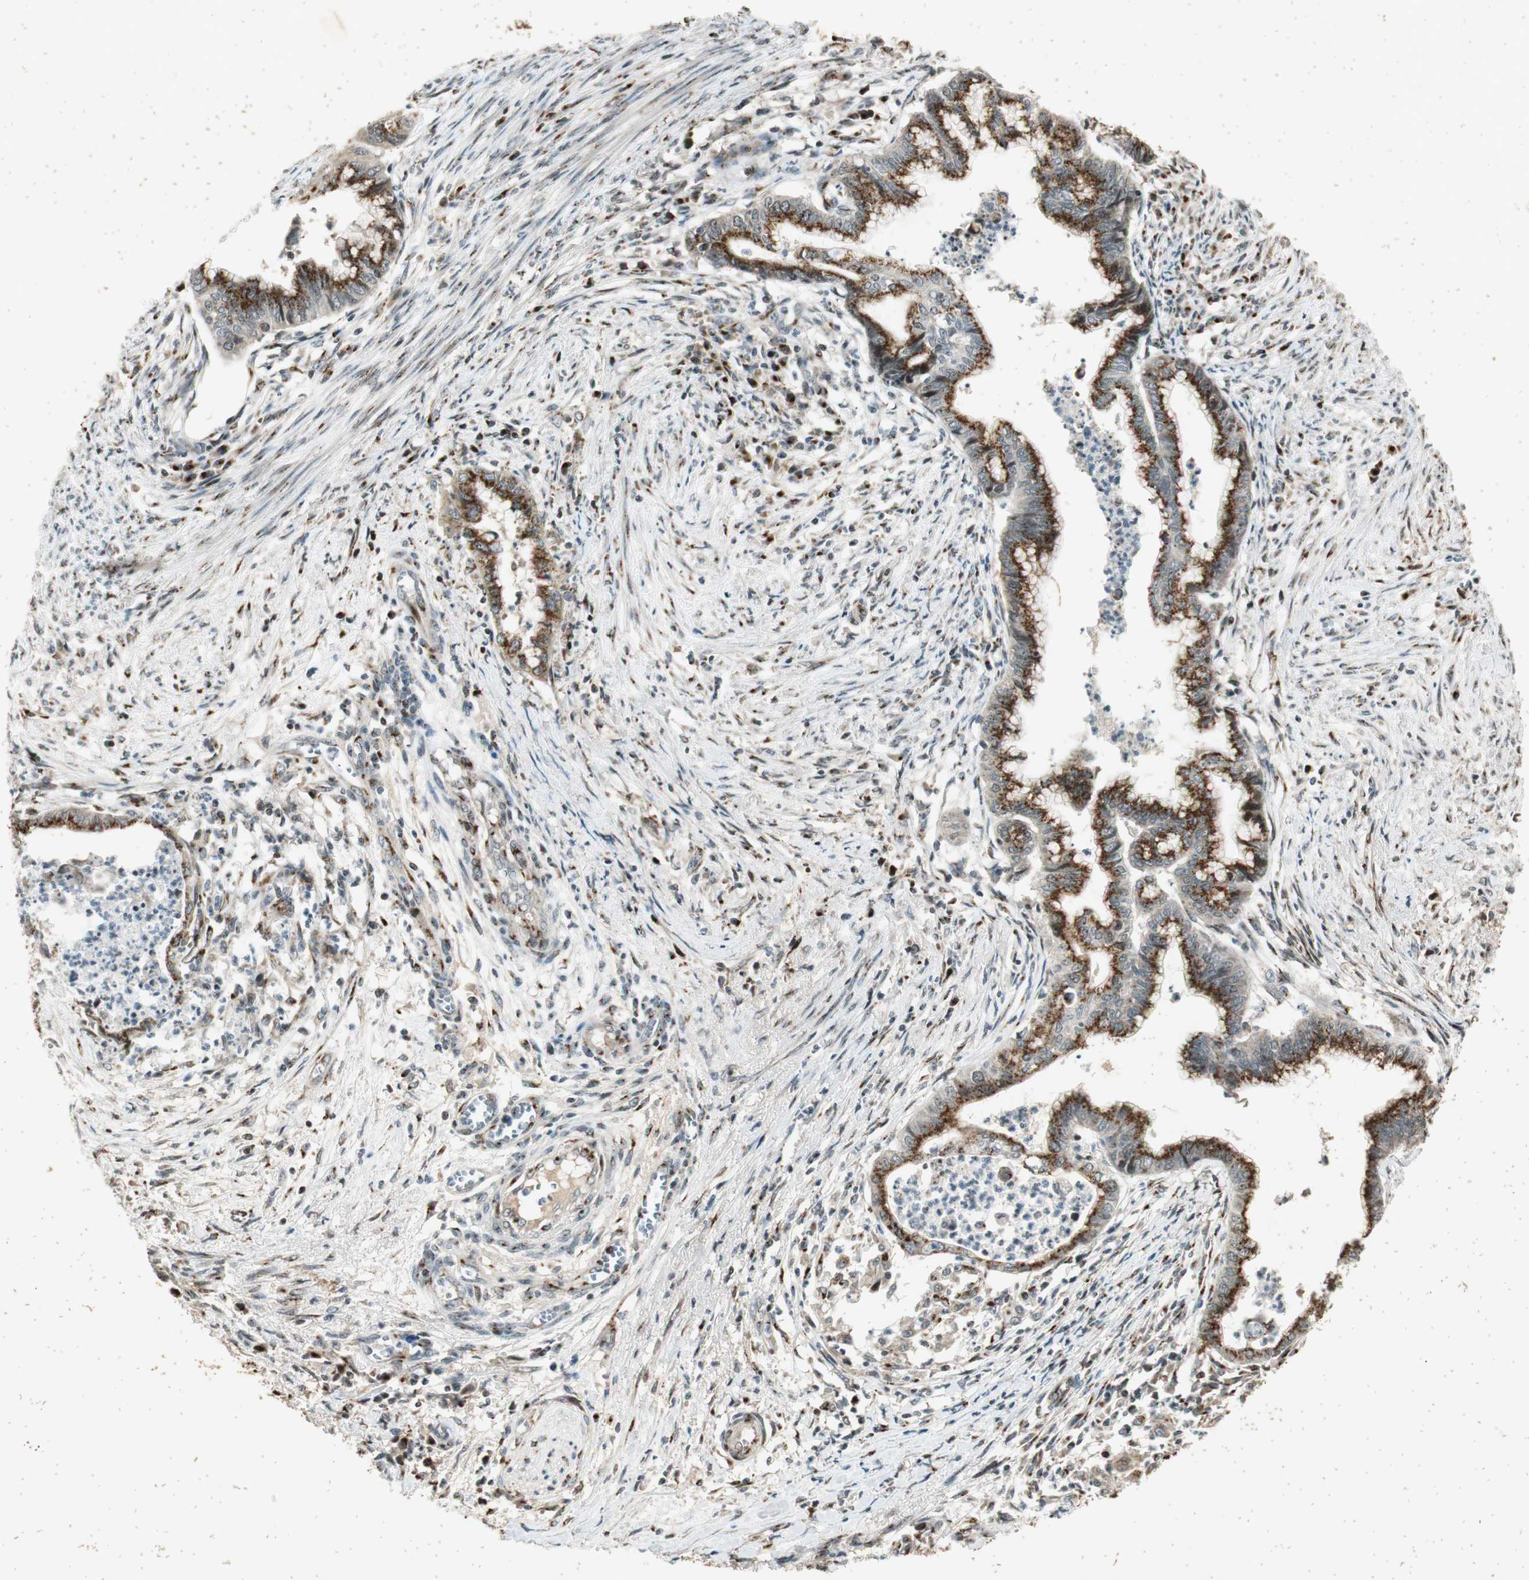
{"staining": {"intensity": "moderate", "quantity": ">75%", "location": "cytoplasmic/membranous"}, "tissue": "endometrial cancer", "cell_type": "Tumor cells", "image_type": "cancer", "snomed": [{"axis": "morphology", "description": "Necrosis, NOS"}, {"axis": "morphology", "description": "Adenocarcinoma, NOS"}, {"axis": "topography", "description": "Endometrium"}], "caption": "Immunohistochemical staining of human endometrial cancer displays moderate cytoplasmic/membranous protein staining in approximately >75% of tumor cells. The protein of interest is stained brown, and the nuclei are stained in blue (DAB IHC with brightfield microscopy, high magnification).", "gene": "NEO1", "patient": {"sex": "female", "age": 79}}